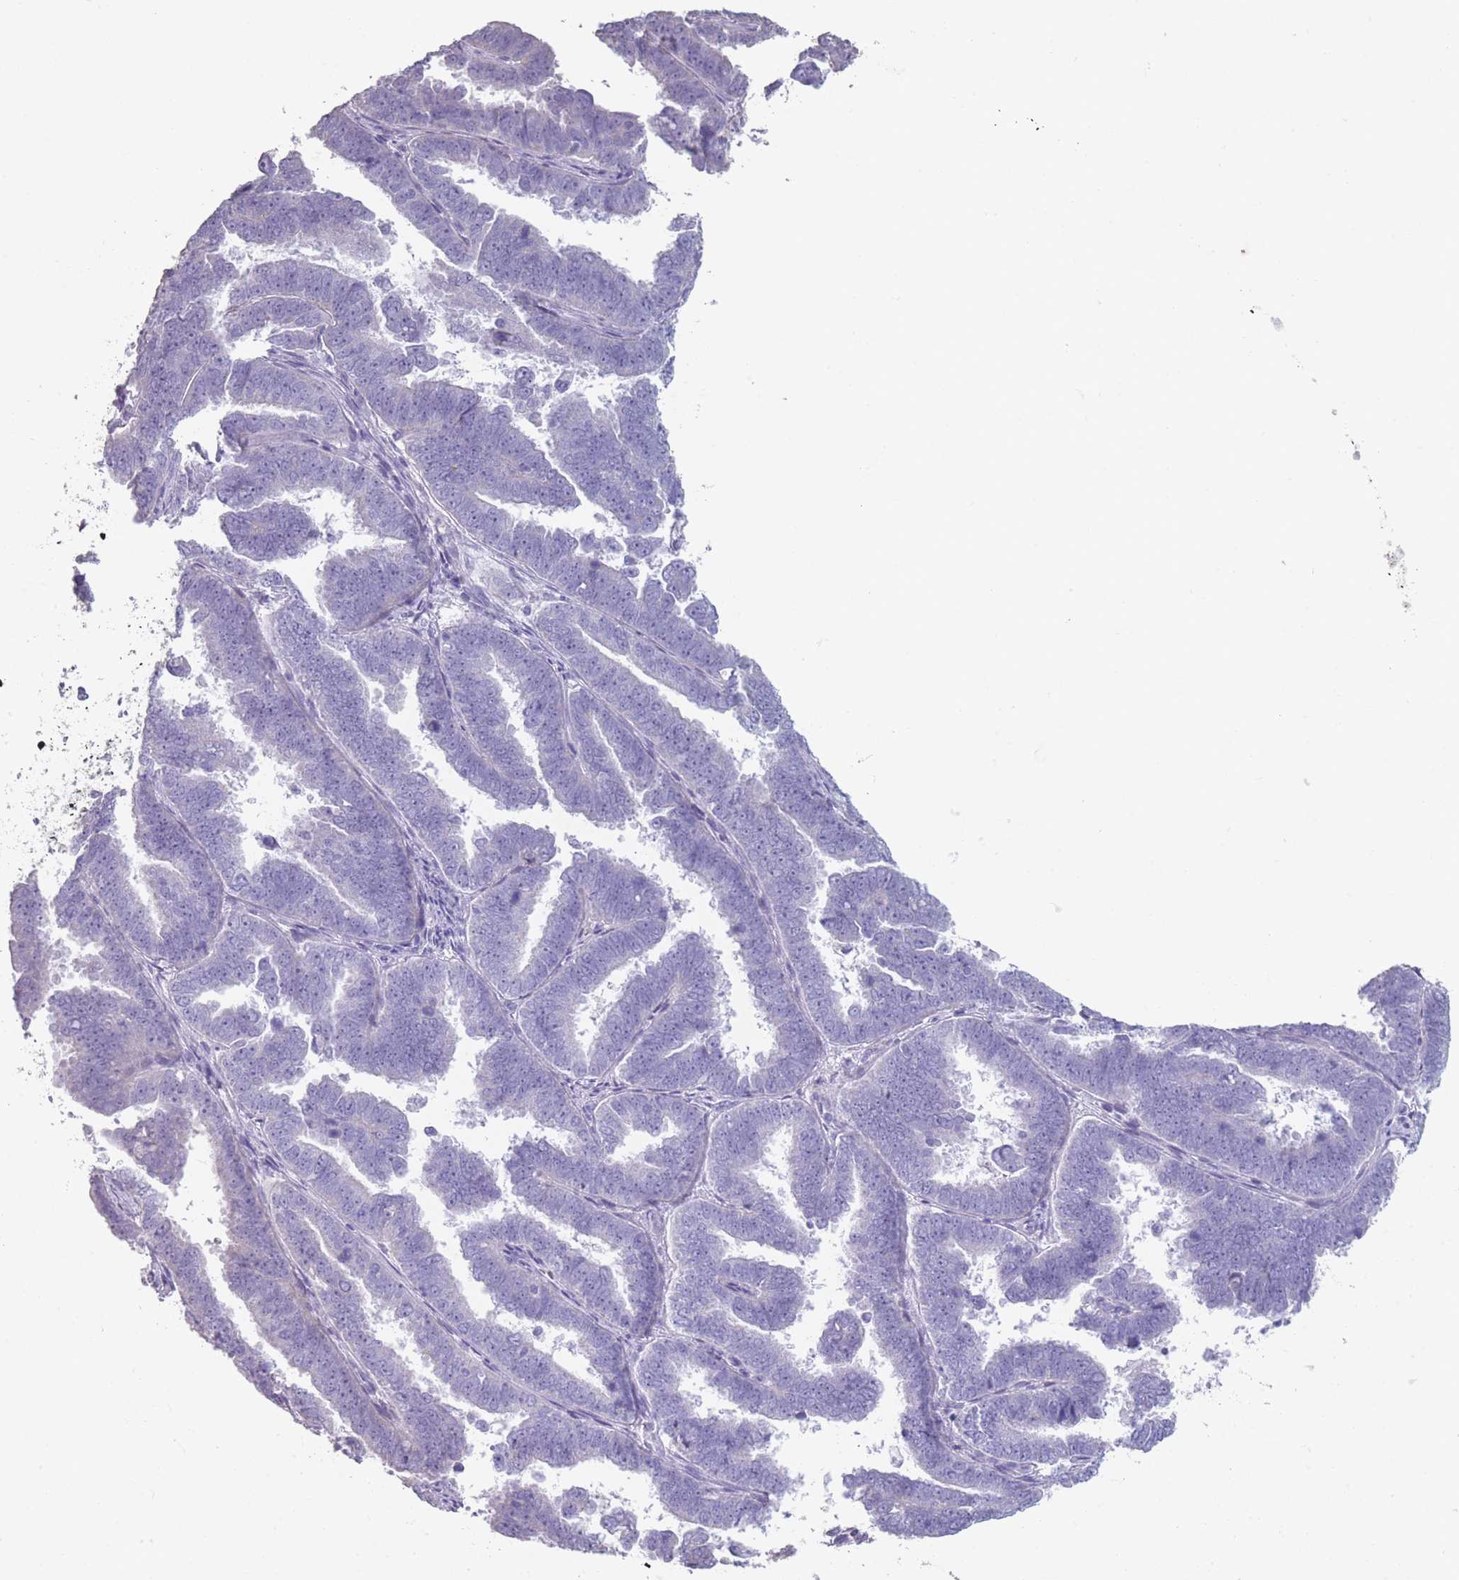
{"staining": {"intensity": "negative", "quantity": "none", "location": "none"}, "tissue": "endometrial cancer", "cell_type": "Tumor cells", "image_type": "cancer", "snomed": [{"axis": "morphology", "description": "Adenocarcinoma, NOS"}, {"axis": "topography", "description": "Endometrium"}], "caption": "DAB immunohistochemical staining of human endometrial cancer (adenocarcinoma) exhibits no significant expression in tumor cells.", "gene": "RHBG", "patient": {"sex": "female", "age": 75}}